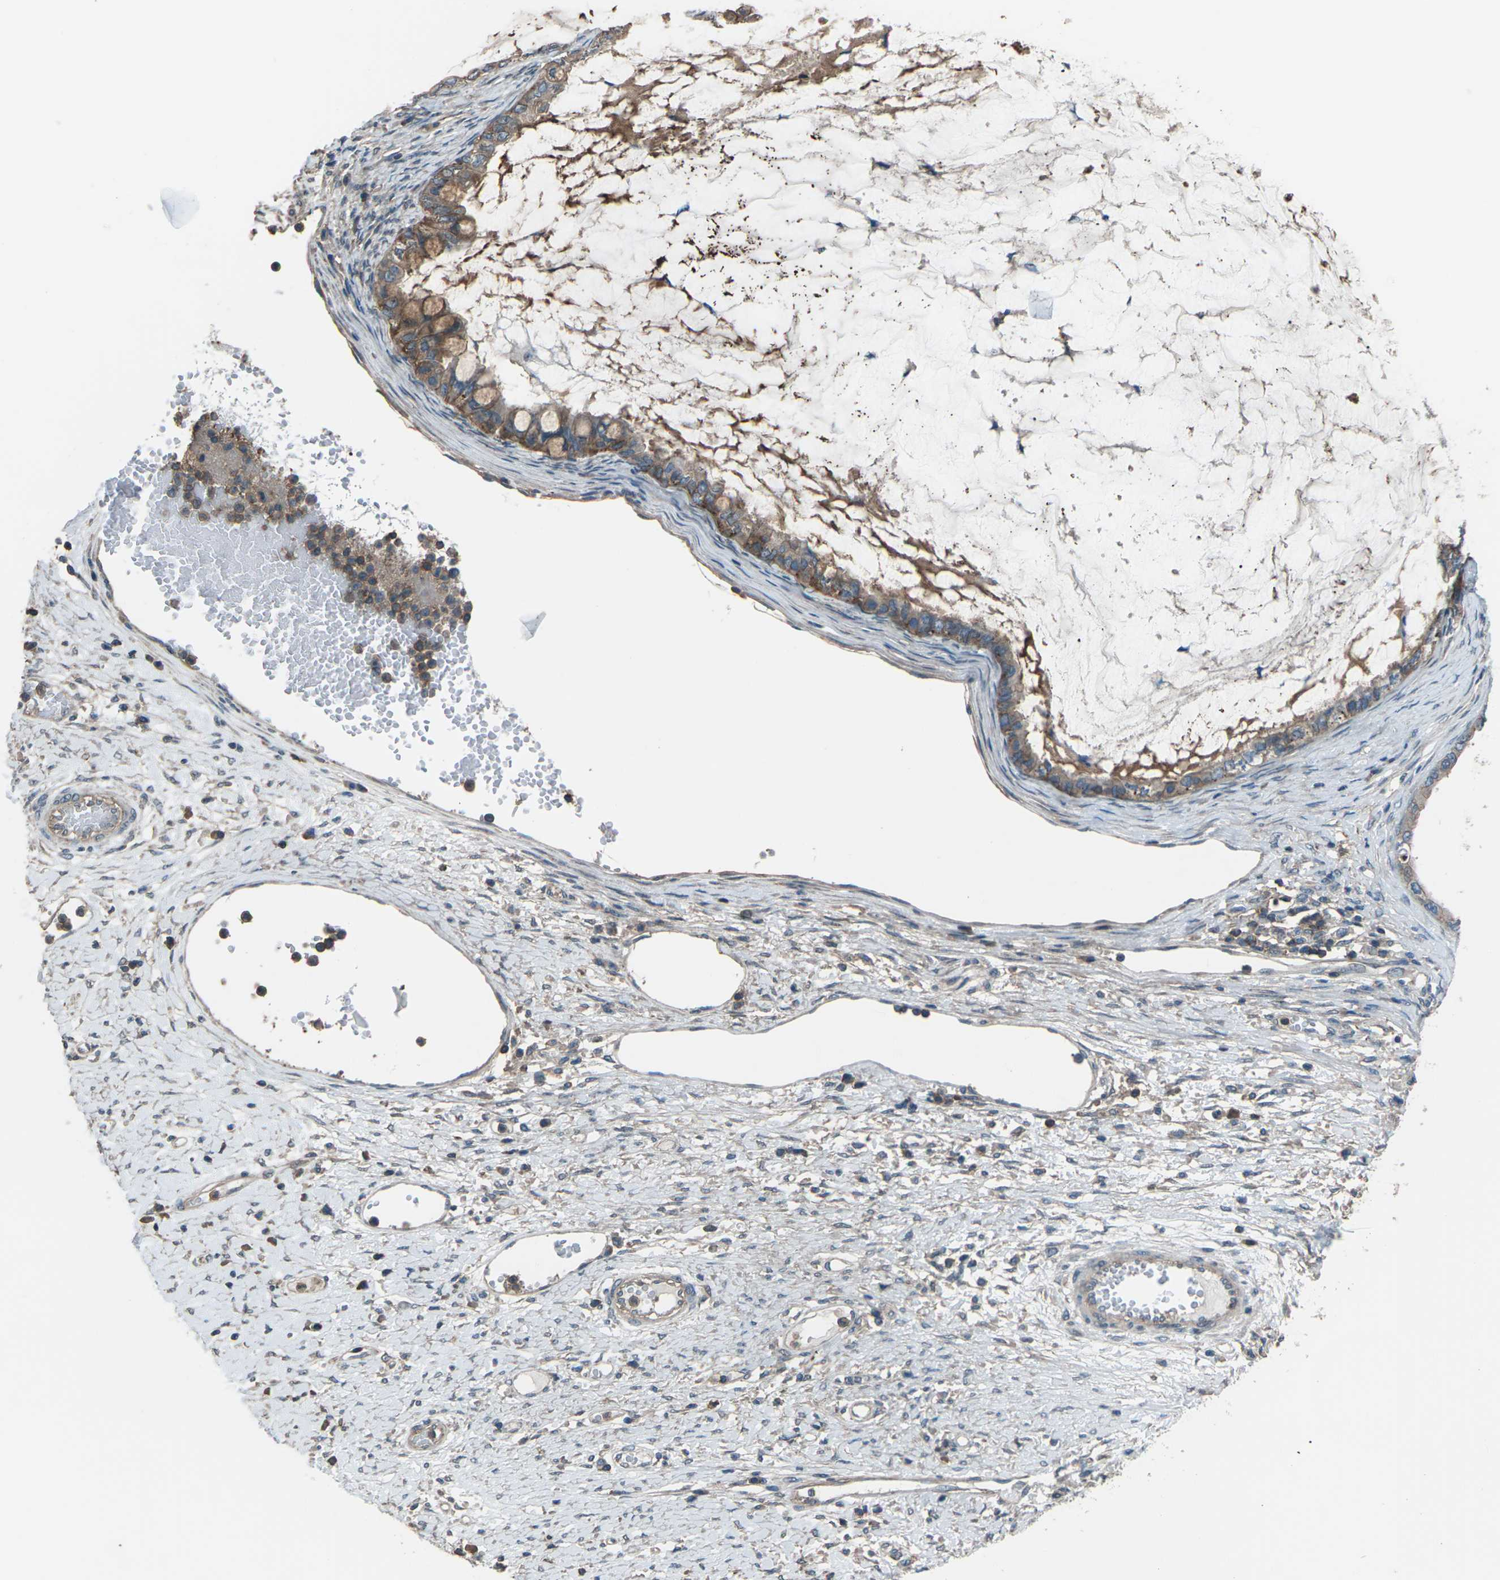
{"staining": {"intensity": "moderate", "quantity": ">75%", "location": "cytoplasmic/membranous"}, "tissue": "ovarian cancer", "cell_type": "Tumor cells", "image_type": "cancer", "snomed": [{"axis": "morphology", "description": "Cystadenocarcinoma, mucinous, NOS"}, {"axis": "topography", "description": "Ovary"}], "caption": "Brown immunohistochemical staining in mucinous cystadenocarcinoma (ovarian) shows moderate cytoplasmic/membranous staining in approximately >75% of tumor cells.", "gene": "CMTM4", "patient": {"sex": "female", "age": 80}}